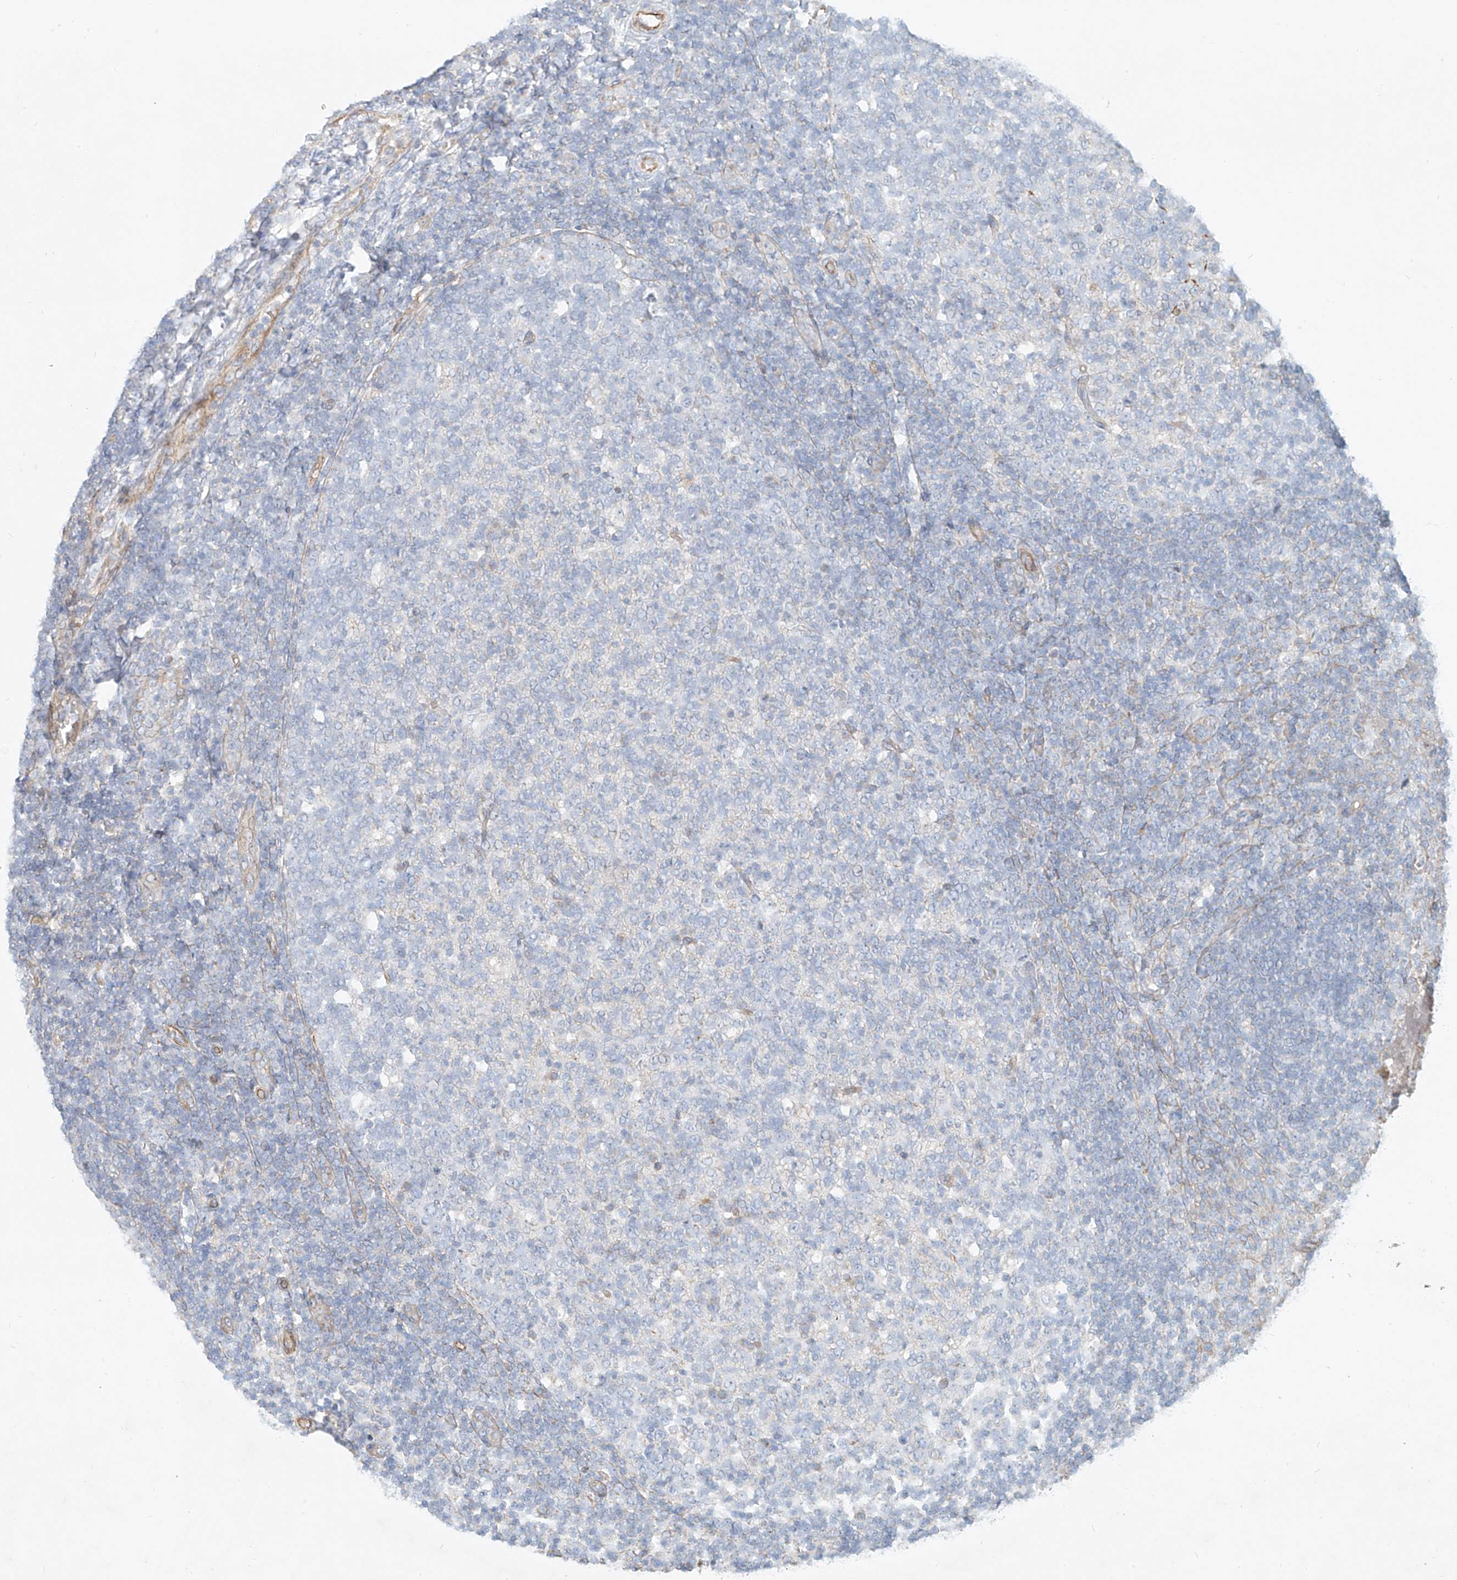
{"staining": {"intensity": "negative", "quantity": "none", "location": "none"}, "tissue": "tonsil", "cell_type": "Germinal center cells", "image_type": "normal", "snomed": [{"axis": "morphology", "description": "Normal tissue, NOS"}, {"axis": "topography", "description": "Tonsil"}], "caption": "Germinal center cells are negative for protein expression in unremarkable human tonsil.", "gene": "AJM1", "patient": {"sex": "female", "age": 19}}